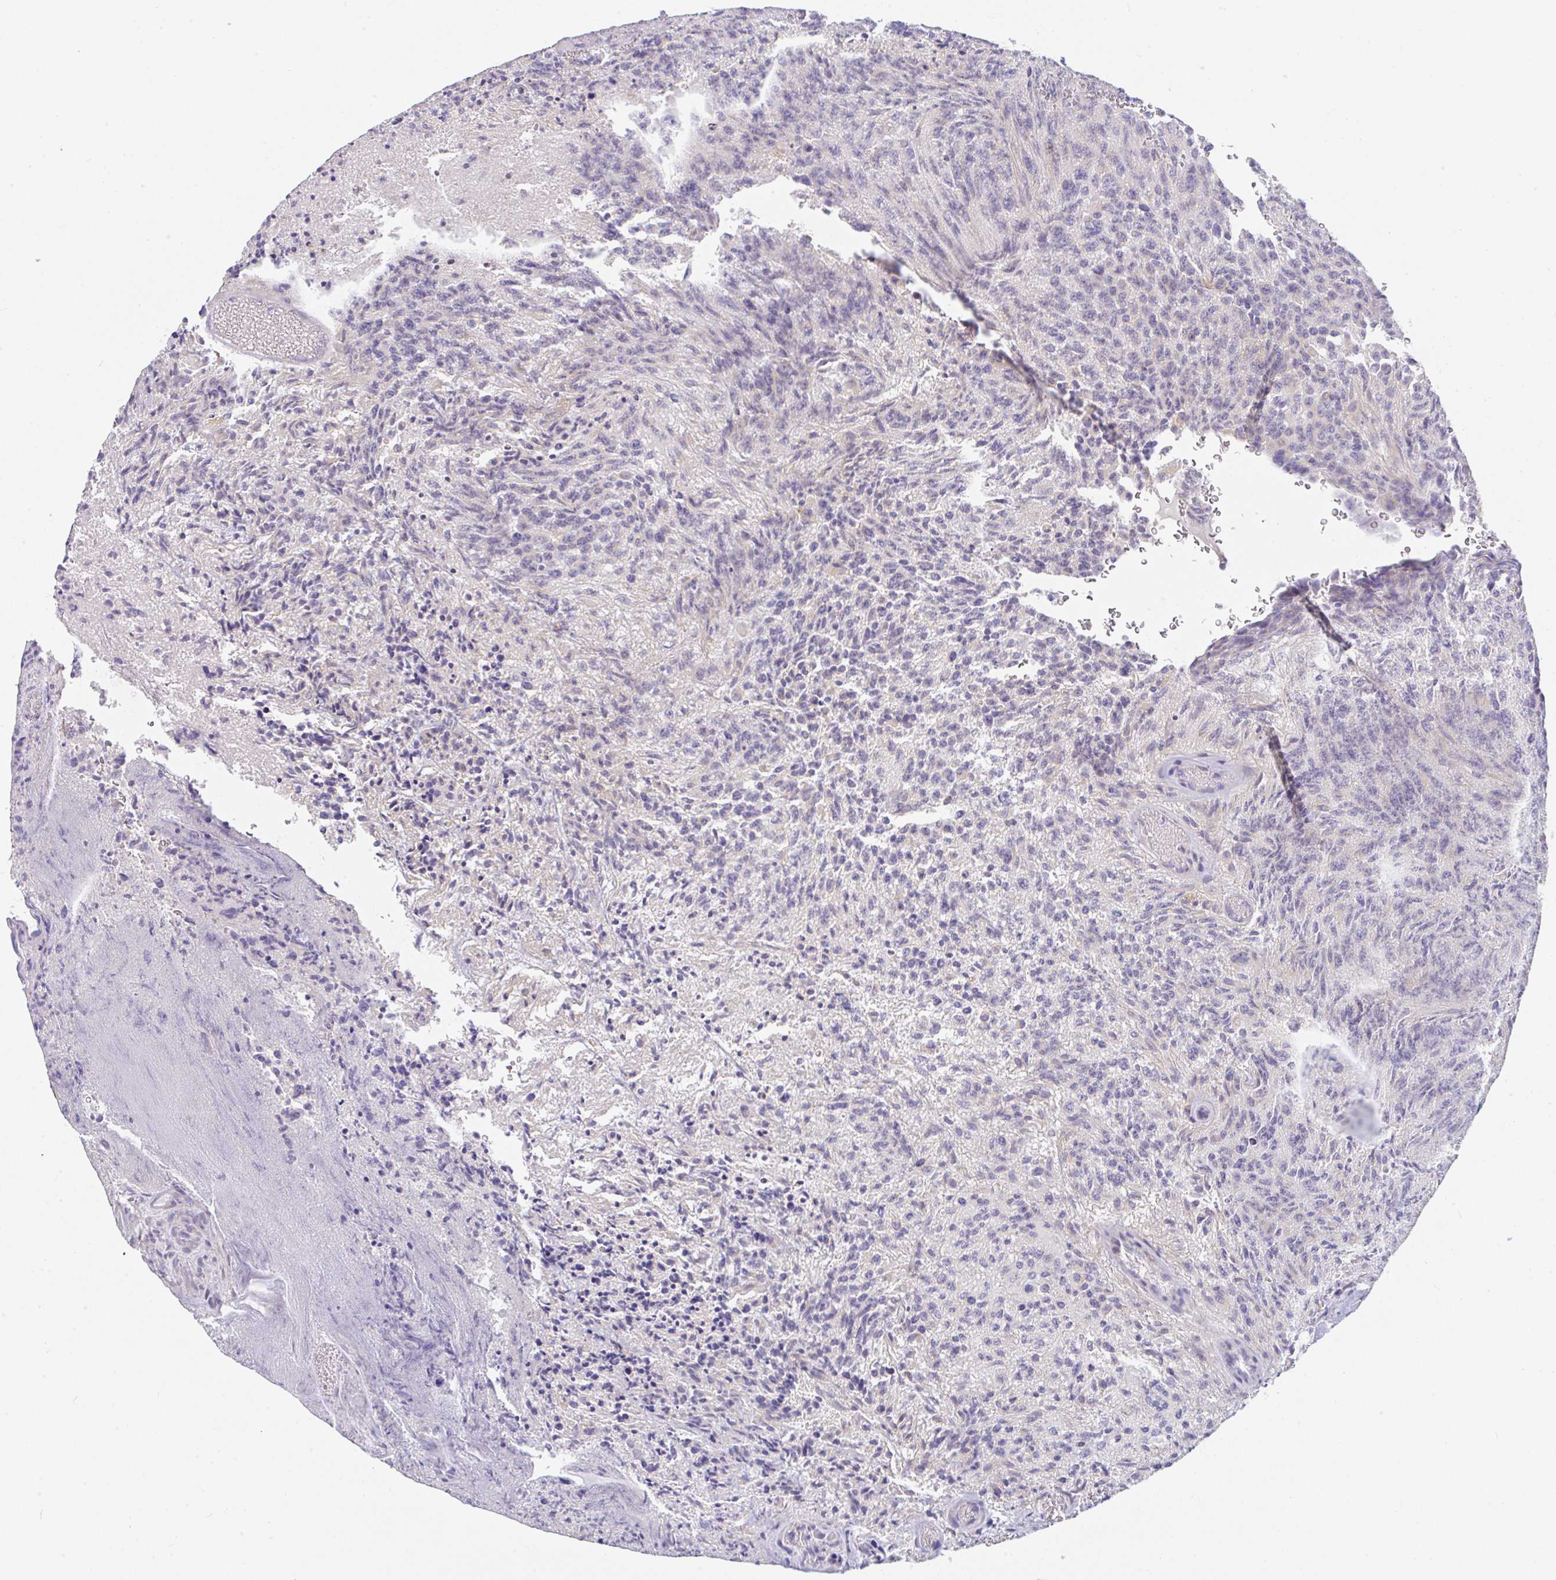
{"staining": {"intensity": "weak", "quantity": "25%-75%", "location": "cytoplasmic/membranous"}, "tissue": "glioma", "cell_type": "Tumor cells", "image_type": "cancer", "snomed": [{"axis": "morphology", "description": "Glioma, malignant, High grade"}, {"axis": "topography", "description": "Brain"}], "caption": "IHC staining of glioma, which reveals low levels of weak cytoplasmic/membranous staining in about 25%-75% of tumor cells indicating weak cytoplasmic/membranous protein expression. The staining was performed using DAB (brown) for protein detection and nuclei were counterstained in hematoxylin (blue).", "gene": "DERL2", "patient": {"sex": "male", "age": 36}}